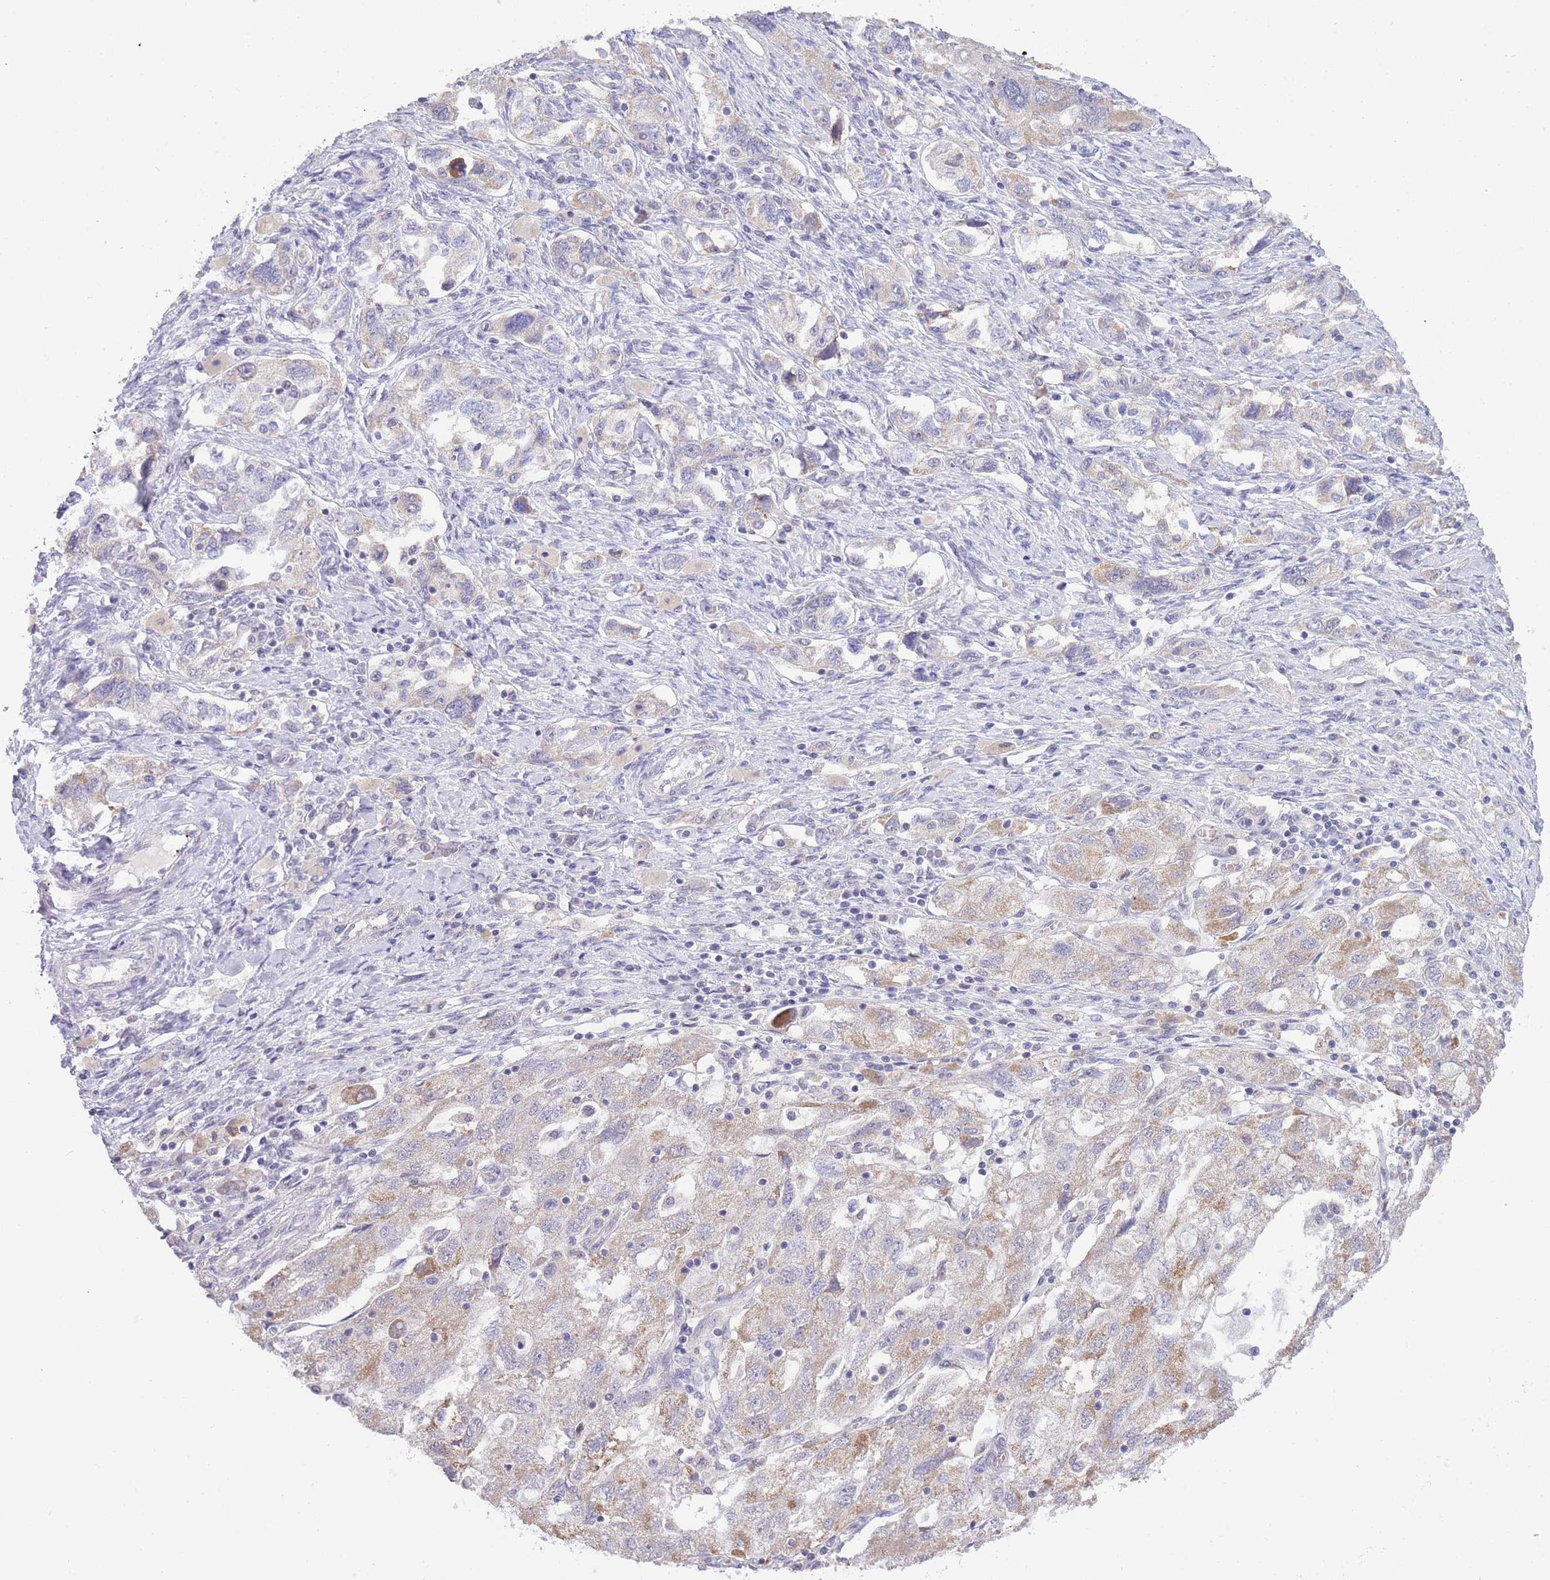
{"staining": {"intensity": "weak", "quantity": "25%-75%", "location": "cytoplasmic/membranous"}, "tissue": "ovarian cancer", "cell_type": "Tumor cells", "image_type": "cancer", "snomed": [{"axis": "morphology", "description": "Carcinoma, NOS"}, {"axis": "morphology", "description": "Cystadenocarcinoma, serous, NOS"}, {"axis": "topography", "description": "Ovary"}], "caption": "DAB (3,3'-diaminobenzidine) immunohistochemical staining of human ovarian cancer (serous cystadenocarcinoma) demonstrates weak cytoplasmic/membranous protein positivity in approximately 25%-75% of tumor cells. Nuclei are stained in blue.", "gene": "GOLGA6L25", "patient": {"sex": "female", "age": 69}}